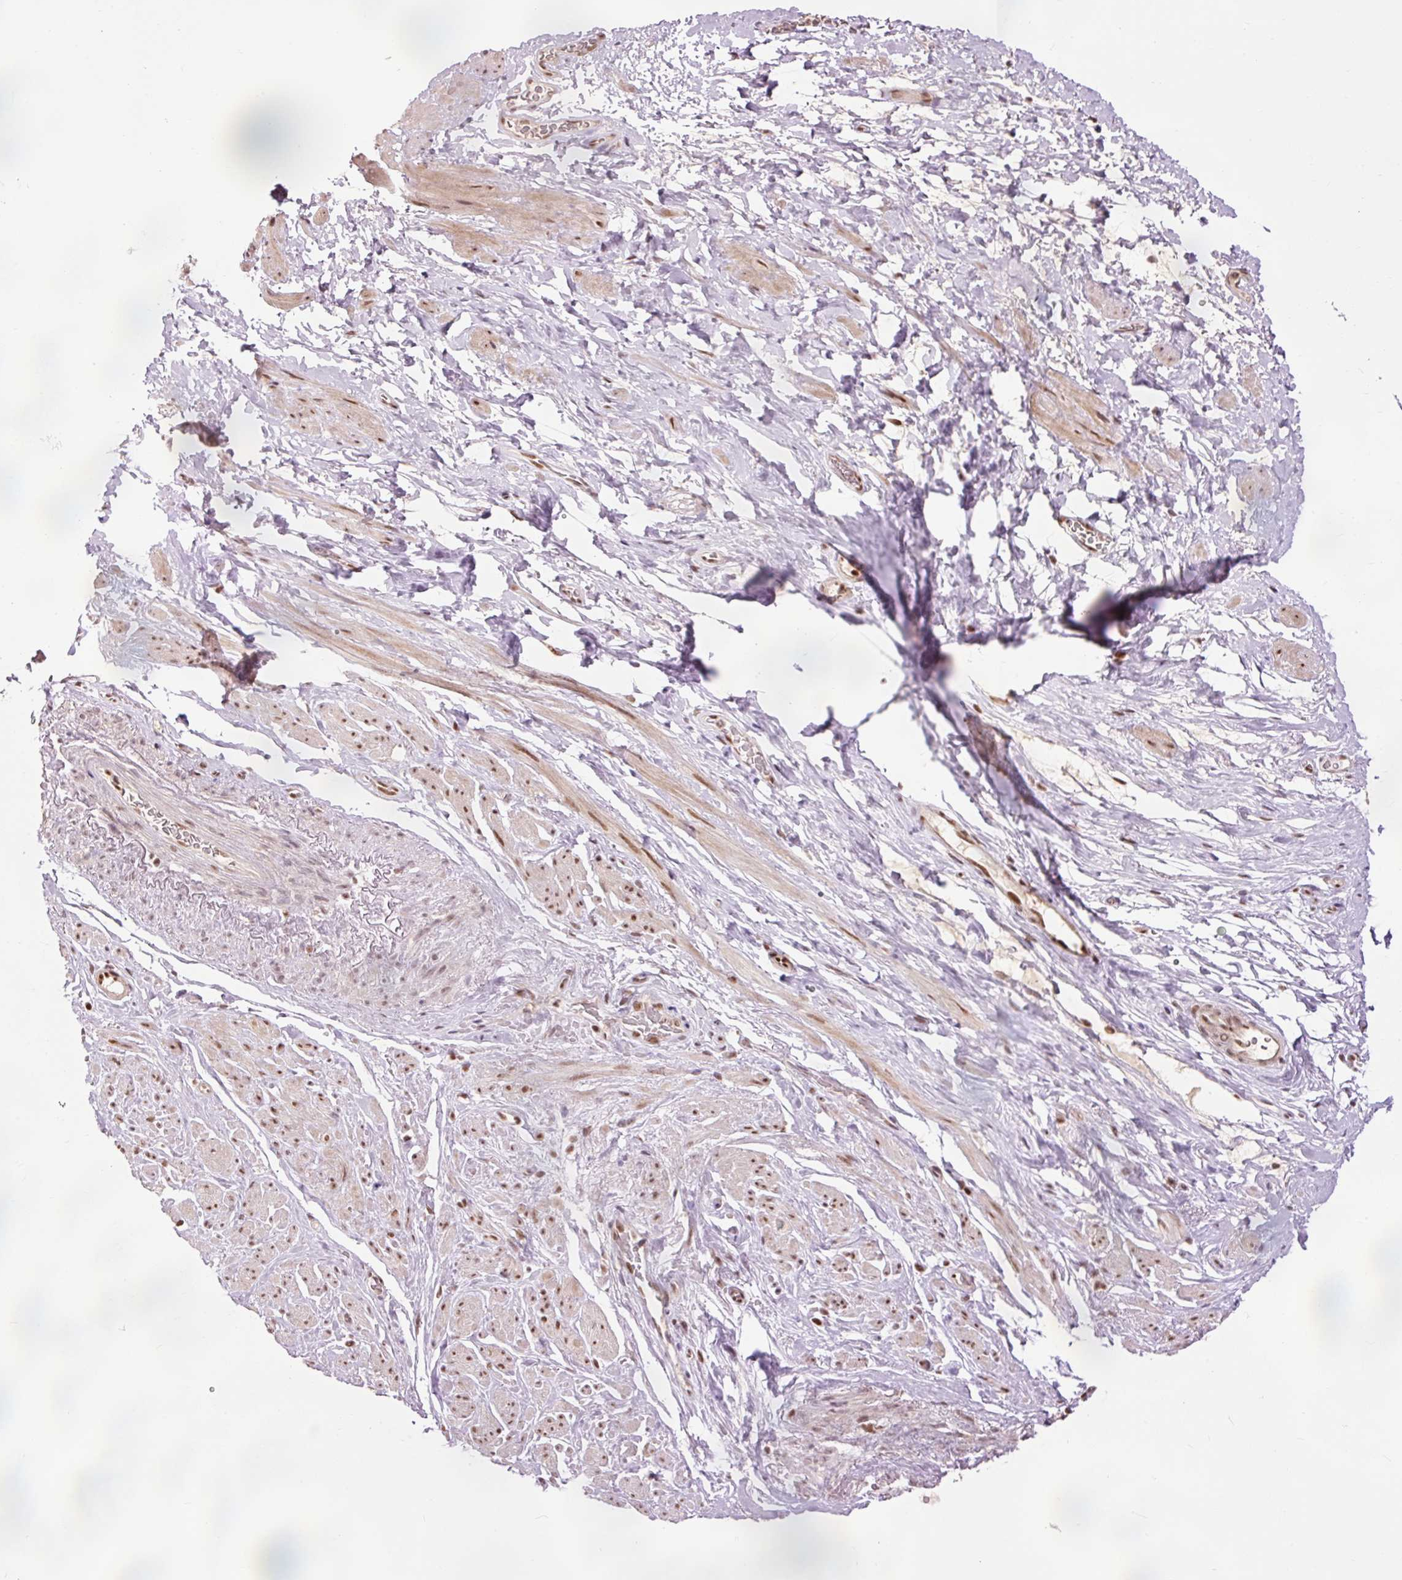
{"staining": {"intensity": "moderate", "quantity": ">75%", "location": "cytoplasmic/membranous,nuclear"}, "tissue": "smooth muscle", "cell_type": "Smooth muscle cells", "image_type": "normal", "snomed": [{"axis": "morphology", "description": "Normal tissue, NOS"}, {"axis": "topography", "description": "Smooth muscle"}, {"axis": "topography", "description": "Peripheral nerve tissue"}], "caption": "DAB (3,3'-diaminobenzidine) immunohistochemical staining of benign human smooth muscle demonstrates moderate cytoplasmic/membranous,nuclear protein positivity in approximately >75% of smooth muscle cells. Using DAB (brown) and hematoxylin (blue) stains, captured at high magnification using brightfield microscopy.", "gene": "ZBTB44", "patient": {"sex": "male", "age": 69}}